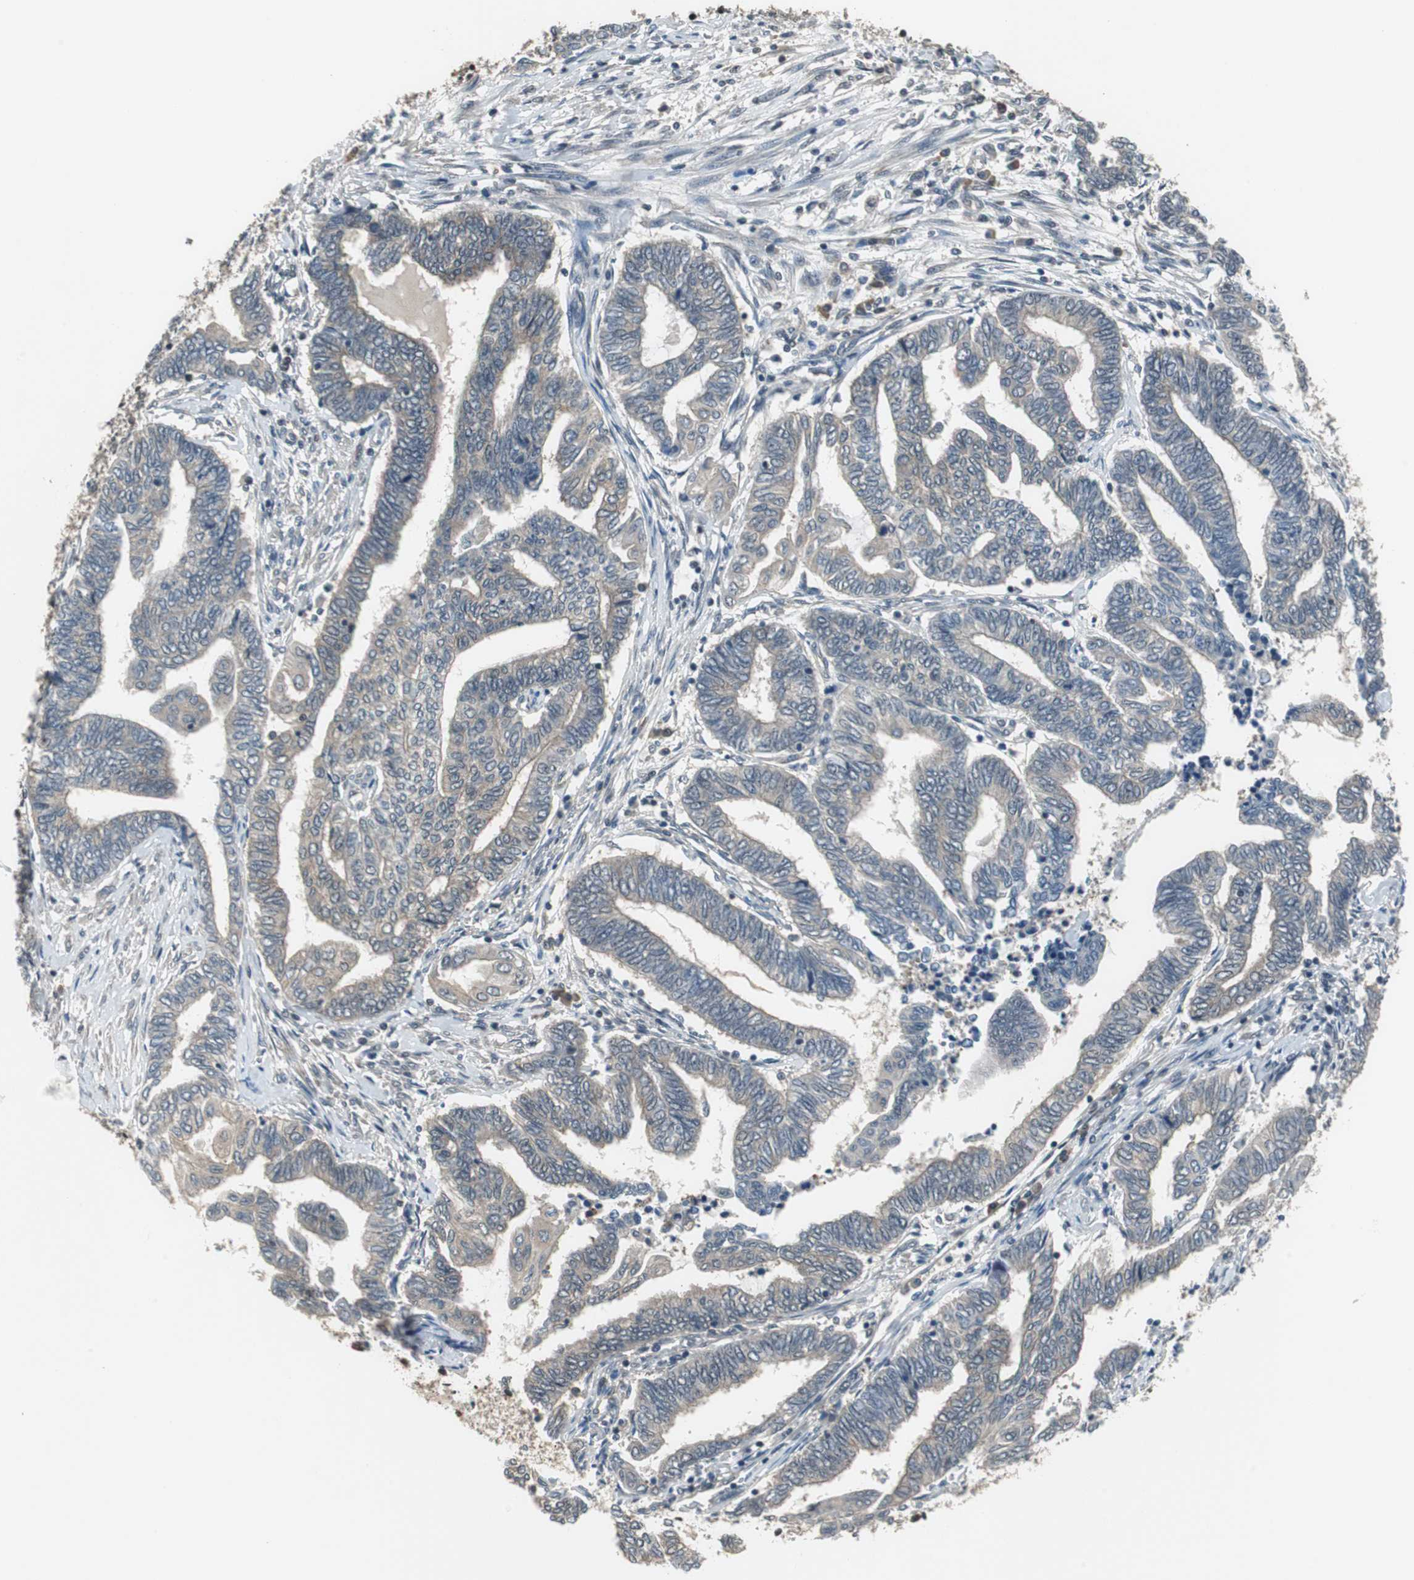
{"staining": {"intensity": "weak", "quantity": "25%-75%", "location": "cytoplasmic/membranous"}, "tissue": "endometrial cancer", "cell_type": "Tumor cells", "image_type": "cancer", "snomed": [{"axis": "morphology", "description": "Adenocarcinoma, NOS"}, {"axis": "topography", "description": "Uterus"}, {"axis": "topography", "description": "Endometrium"}], "caption": "This photomicrograph exhibits endometrial adenocarcinoma stained with IHC to label a protein in brown. The cytoplasmic/membranous of tumor cells show weak positivity for the protein. Nuclei are counter-stained blue.", "gene": "MAFB", "patient": {"sex": "female", "age": 70}}